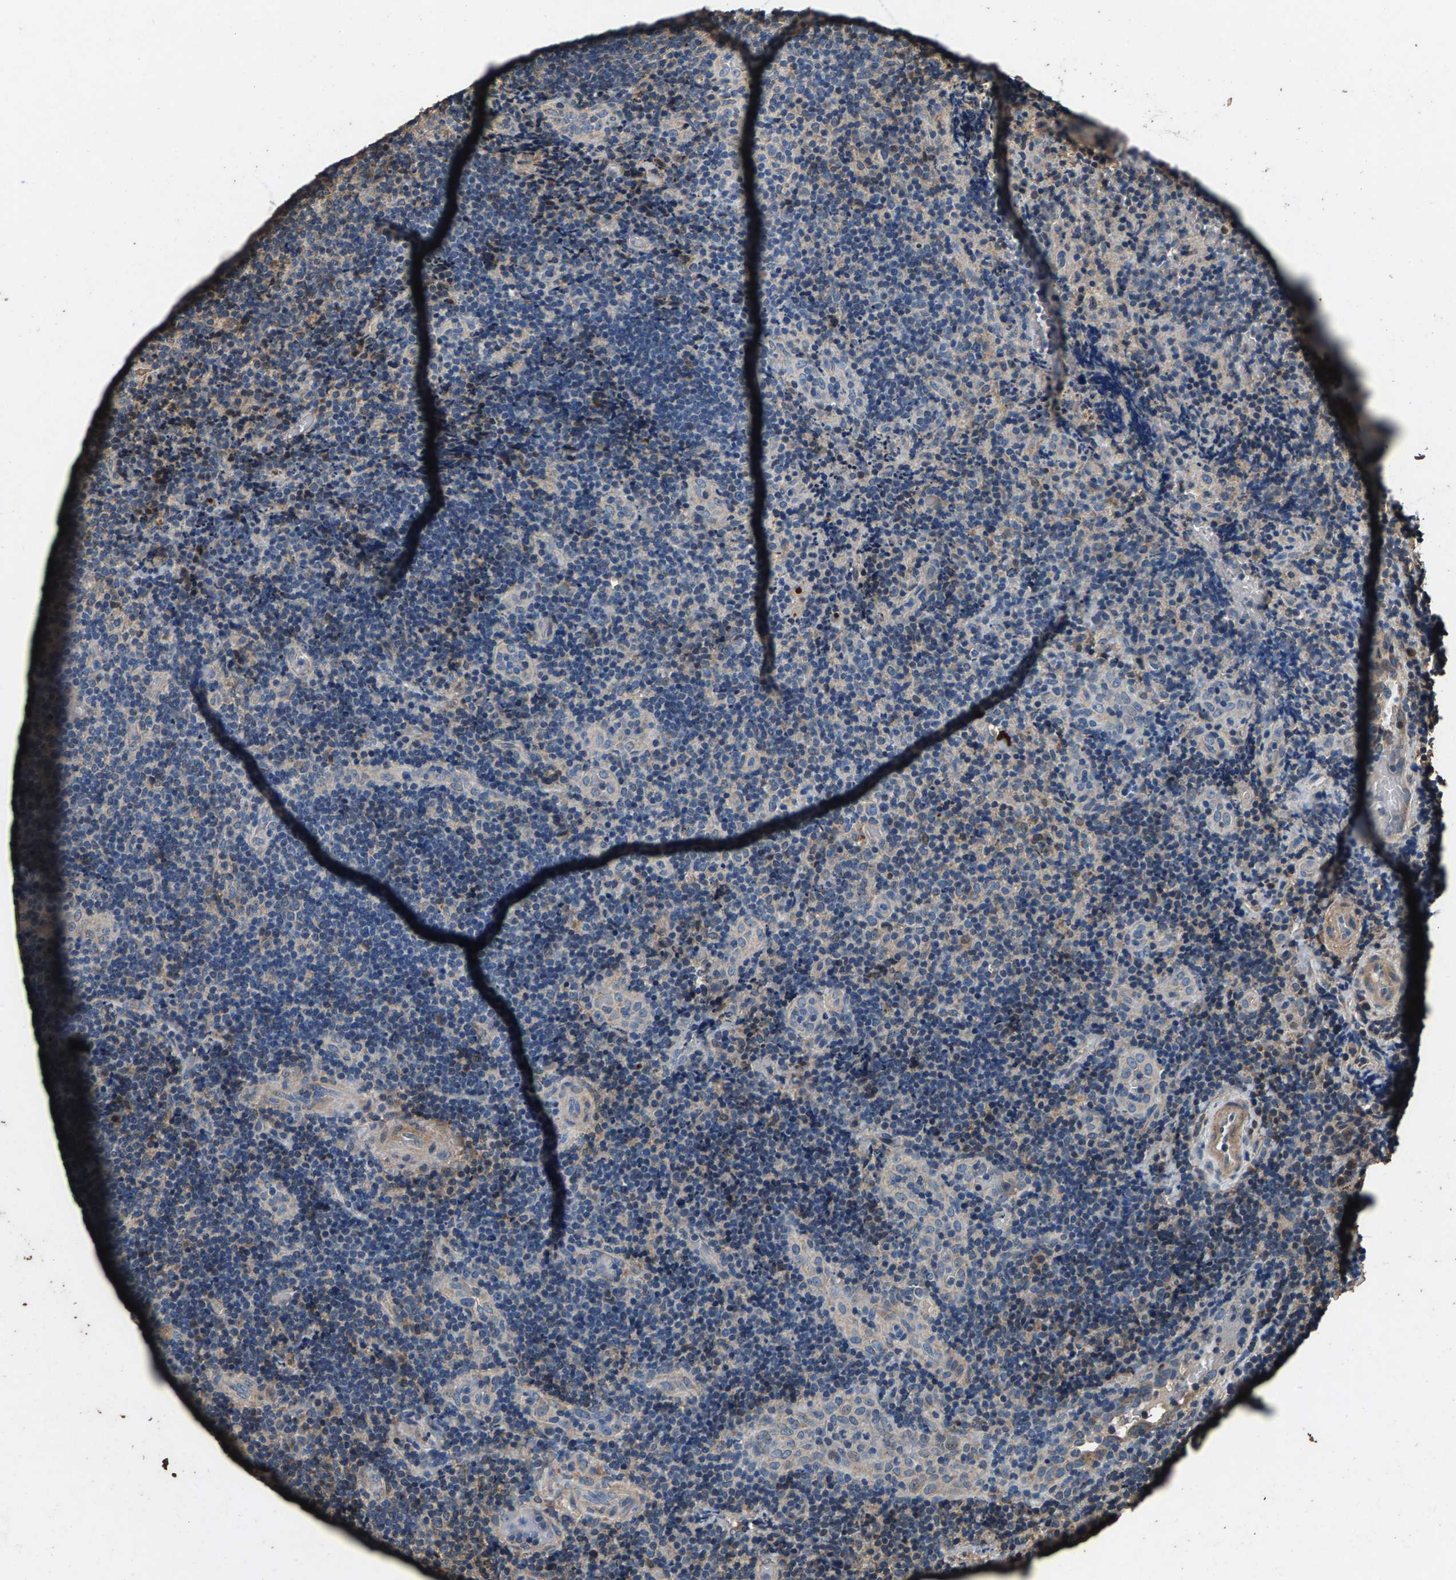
{"staining": {"intensity": "negative", "quantity": "none", "location": "none"}, "tissue": "lymphoma", "cell_type": "Tumor cells", "image_type": "cancer", "snomed": [{"axis": "morphology", "description": "Malignant lymphoma, non-Hodgkin's type, High grade"}, {"axis": "topography", "description": "Tonsil"}], "caption": "A high-resolution micrograph shows IHC staining of malignant lymphoma, non-Hodgkin's type (high-grade), which exhibits no significant staining in tumor cells.", "gene": "MRPL27", "patient": {"sex": "female", "age": 36}}